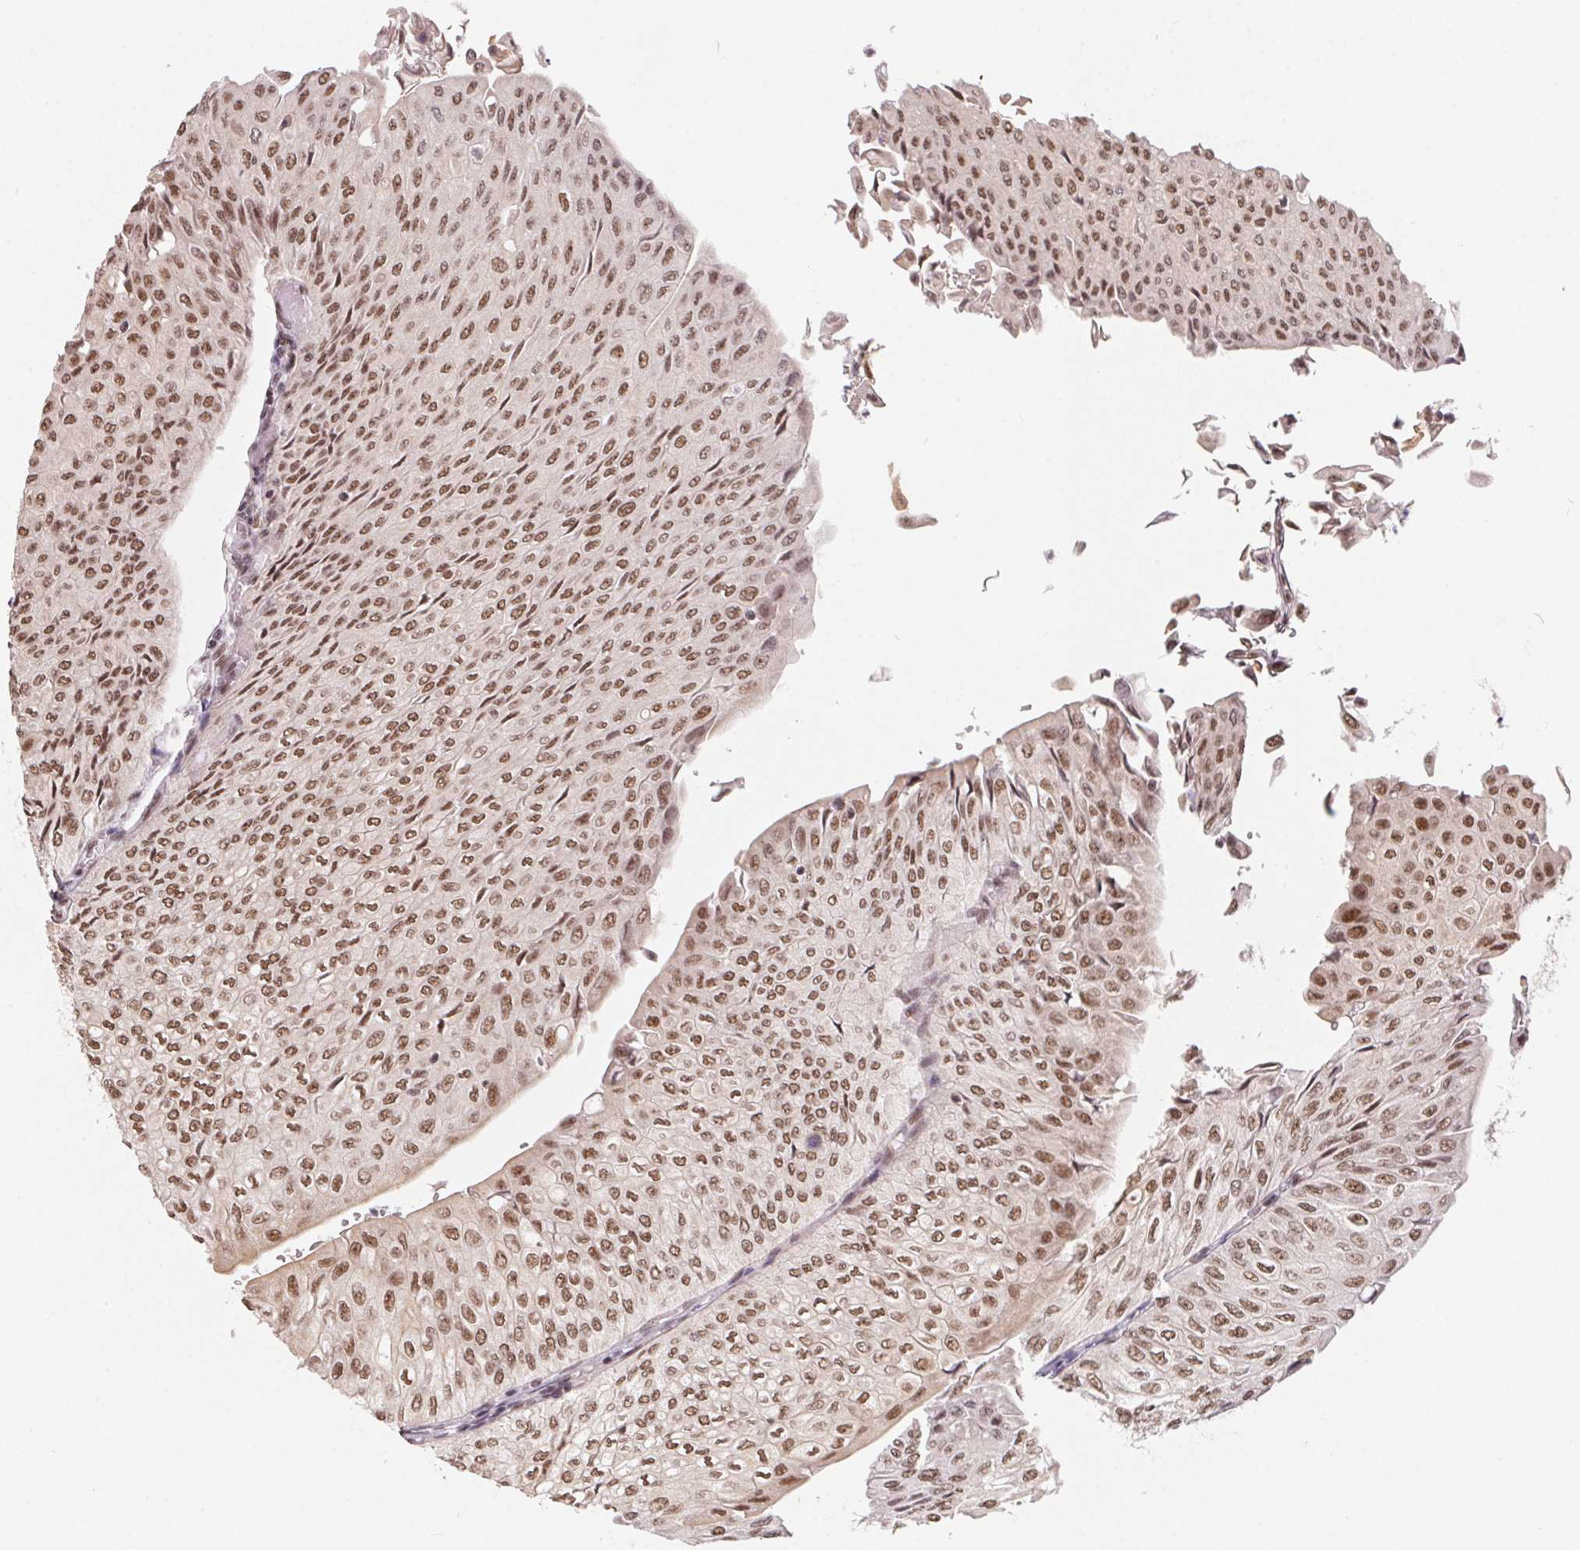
{"staining": {"intensity": "moderate", "quantity": ">75%", "location": "nuclear"}, "tissue": "urothelial cancer", "cell_type": "Tumor cells", "image_type": "cancer", "snomed": [{"axis": "morphology", "description": "Urothelial carcinoma, NOS"}, {"axis": "topography", "description": "Urinary bladder"}], "caption": "Transitional cell carcinoma tissue exhibits moderate nuclear expression in about >75% of tumor cells", "gene": "TCERG1", "patient": {"sex": "male", "age": 62}}